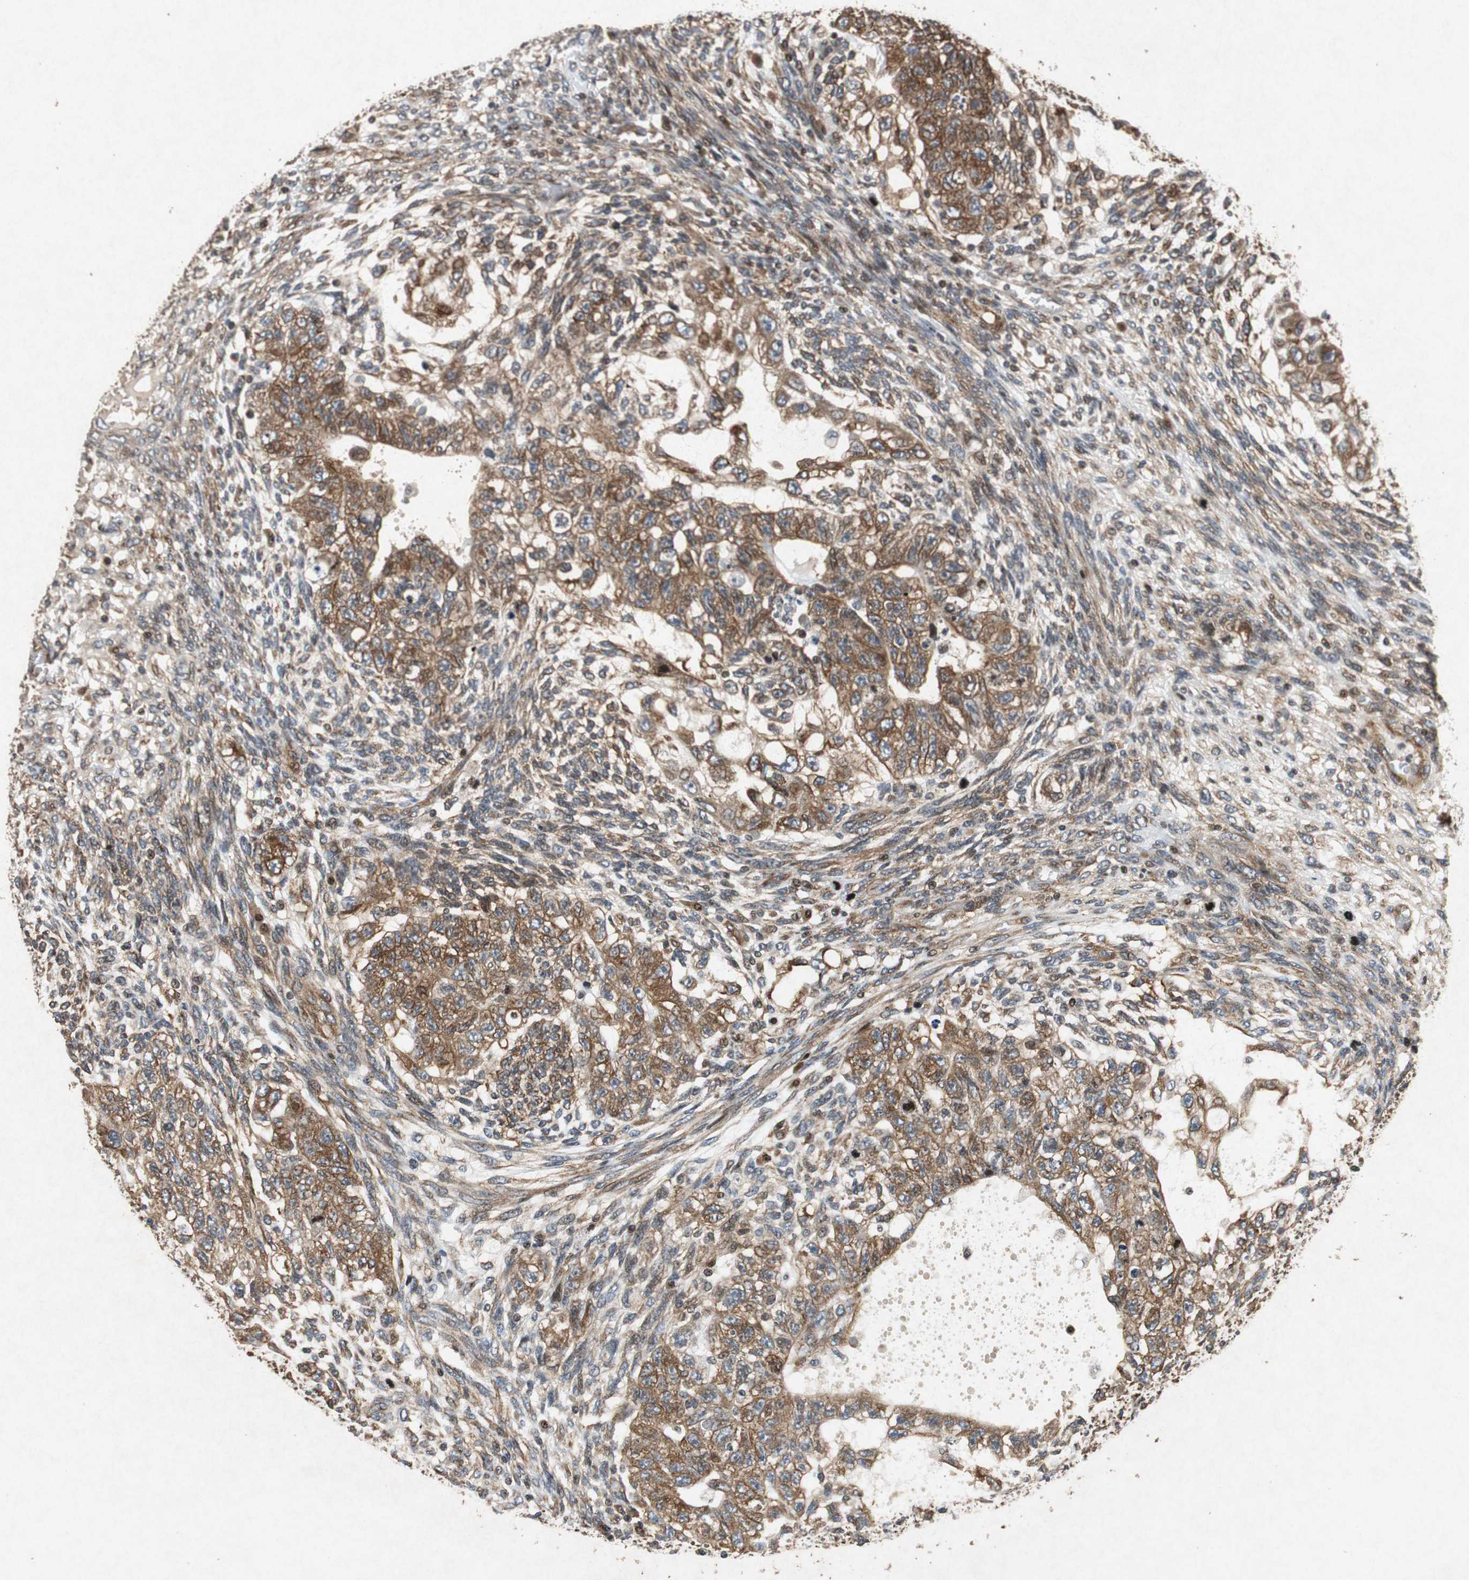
{"staining": {"intensity": "moderate", "quantity": ">75%", "location": "cytoplasmic/membranous"}, "tissue": "testis cancer", "cell_type": "Tumor cells", "image_type": "cancer", "snomed": [{"axis": "morphology", "description": "Normal tissue, NOS"}, {"axis": "morphology", "description": "Carcinoma, Embryonal, NOS"}, {"axis": "topography", "description": "Testis"}], "caption": "Immunohistochemistry staining of testis cancer (embryonal carcinoma), which displays medium levels of moderate cytoplasmic/membranous staining in approximately >75% of tumor cells indicating moderate cytoplasmic/membranous protein staining. The staining was performed using DAB (3,3'-diaminobenzidine) (brown) for protein detection and nuclei were counterstained in hematoxylin (blue).", "gene": "TUBA4A", "patient": {"sex": "male", "age": 36}}